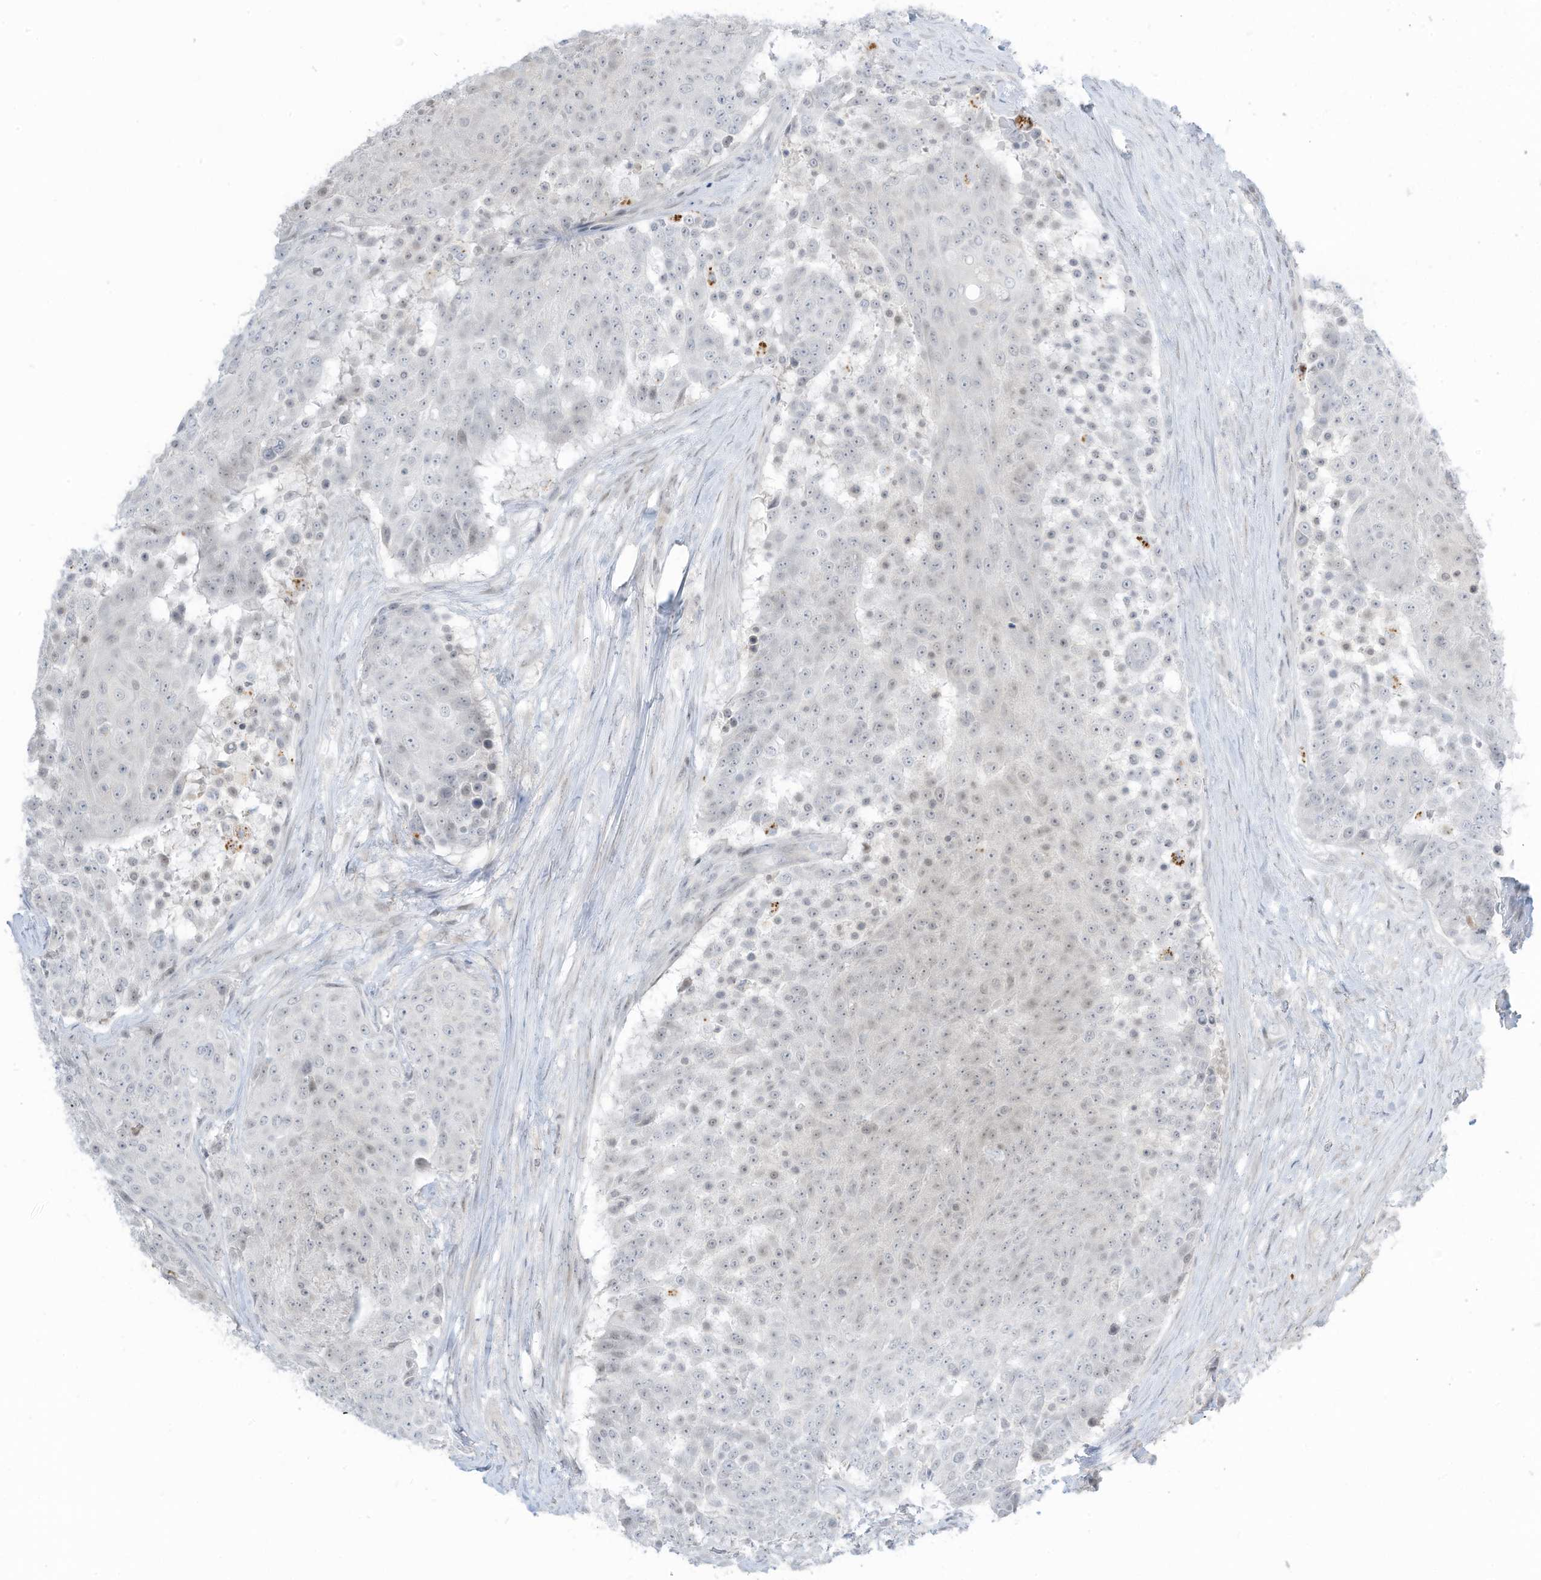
{"staining": {"intensity": "negative", "quantity": "none", "location": "none"}, "tissue": "urothelial cancer", "cell_type": "Tumor cells", "image_type": "cancer", "snomed": [{"axis": "morphology", "description": "Urothelial carcinoma, High grade"}, {"axis": "topography", "description": "Urinary bladder"}], "caption": "DAB (3,3'-diaminobenzidine) immunohistochemical staining of human urothelial carcinoma (high-grade) displays no significant staining in tumor cells.", "gene": "ASPRV1", "patient": {"sex": "female", "age": 63}}